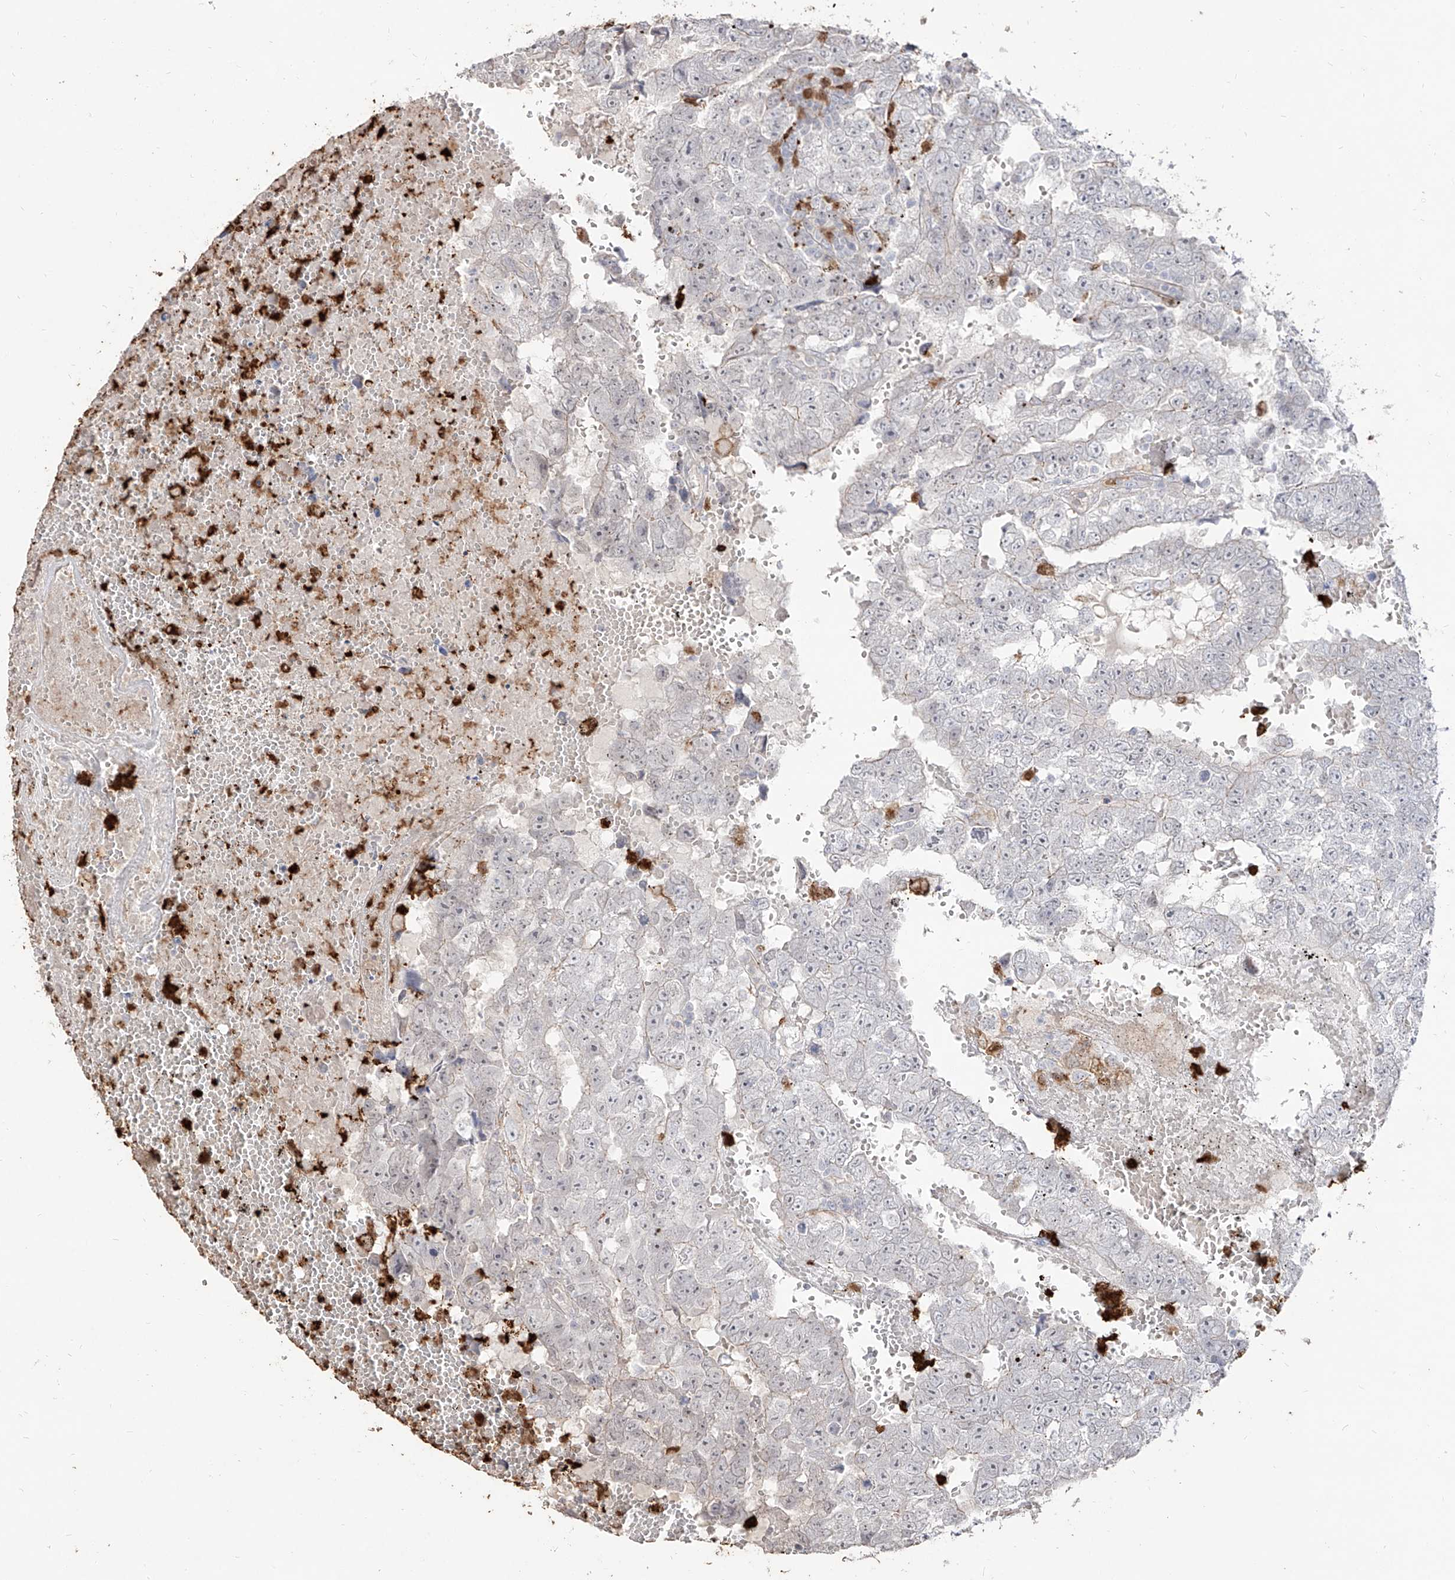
{"staining": {"intensity": "negative", "quantity": "none", "location": "none"}, "tissue": "testis cancer", "cell_type": "Tumor cells", "image_type": "cancer", "snomed": [{"axis": "morphology", "description": "Carcinoma, Embryonal, NOS"}, {"axis": "topography", "description": "Testis"}], "caption": "Testis cancer stained for a protein using immunohistochemistry (IHC) displays no staining tumor cells.", "gene": "ZNF227", "patient": {"sex": "male", "age": 25}}